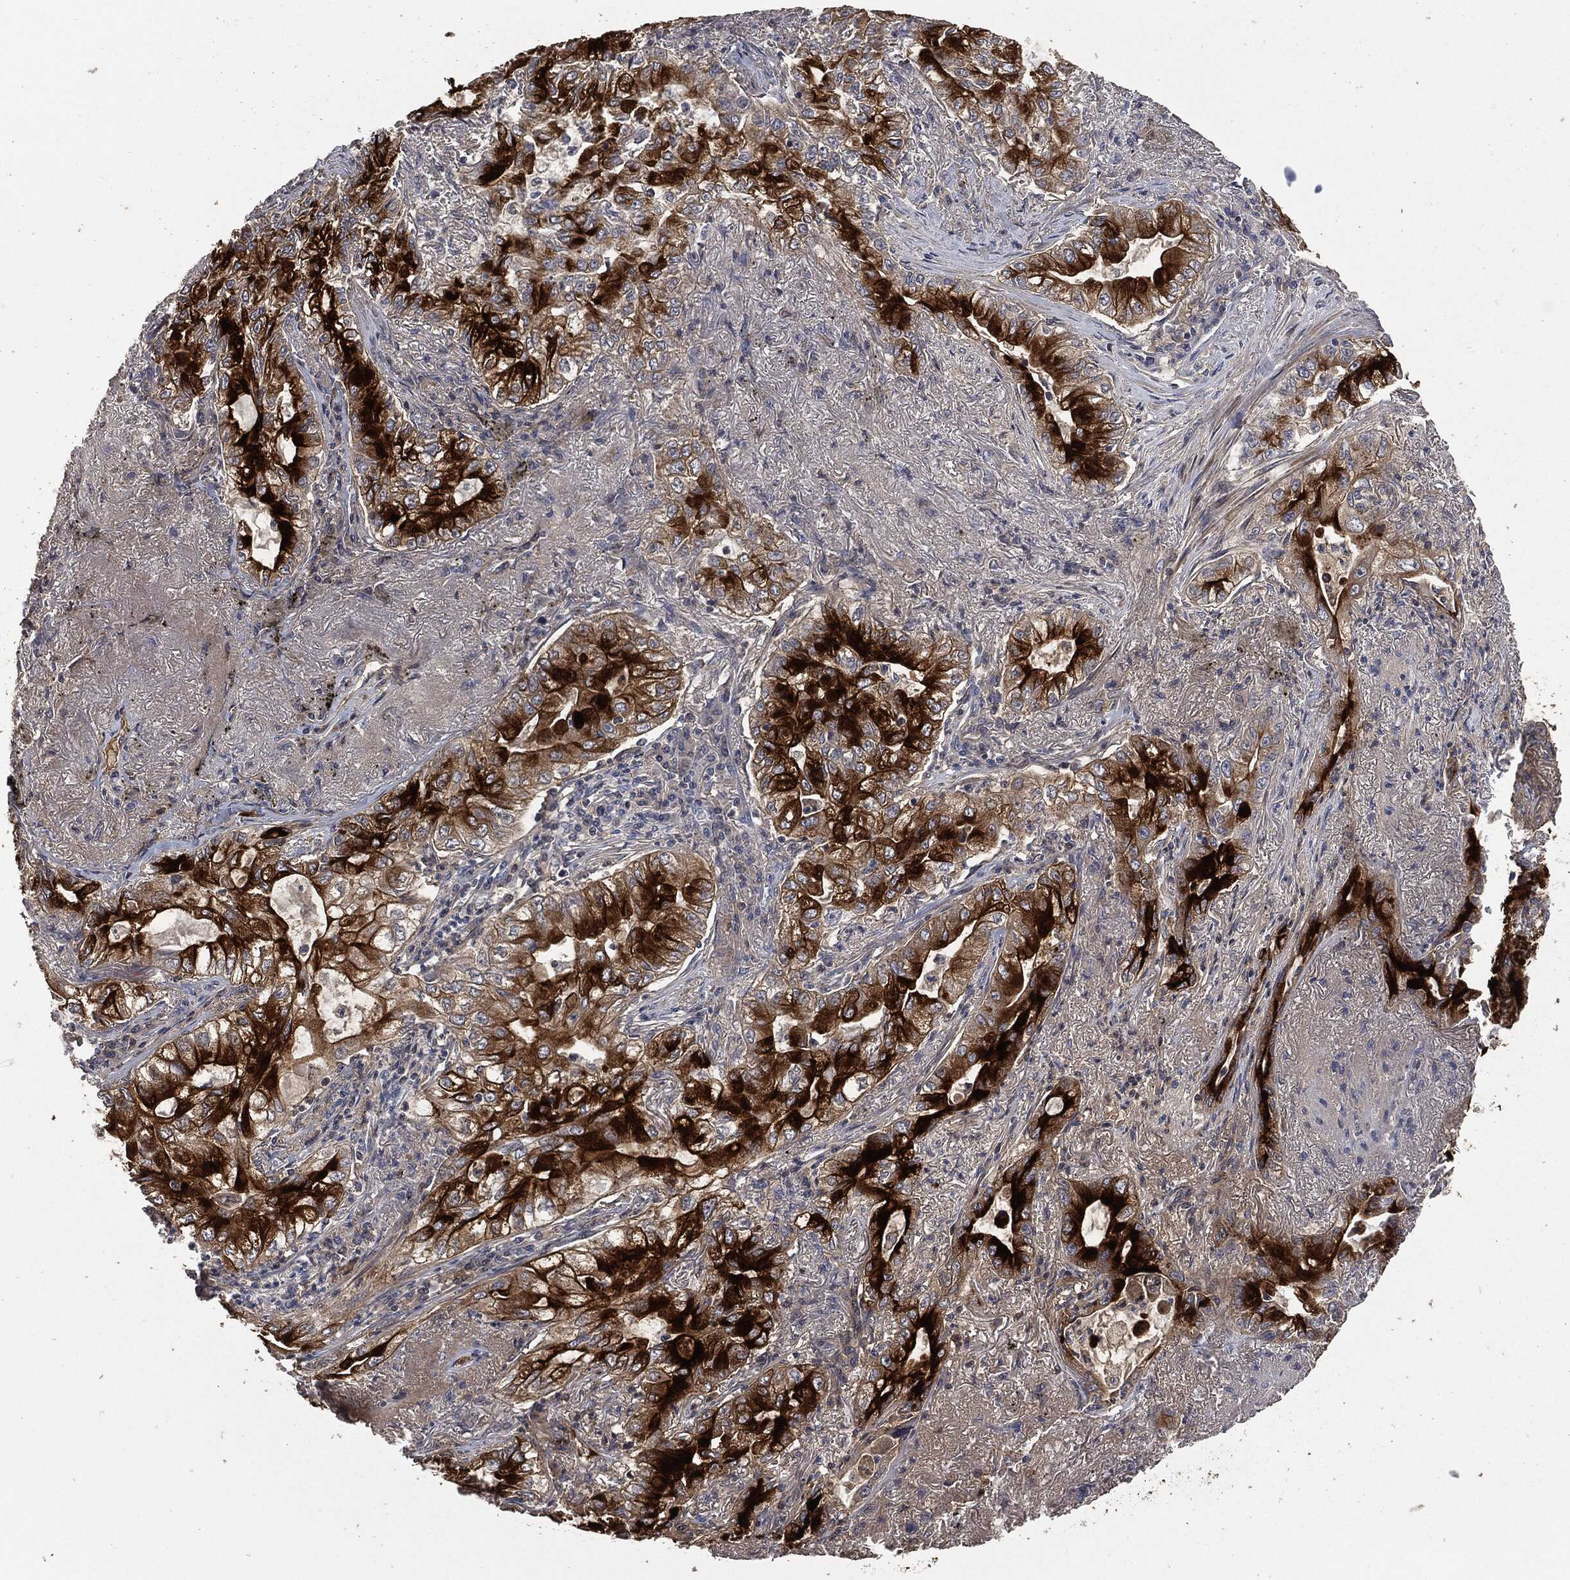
{"staining": {"intensity": "strong", "quantity": "25%-75%", "location": "cytoplasmic/membranous"}, "tissue": "lung cancer", "cell_type": "Tumor cells", "image_type": "cancer", "snomed": [{"axis": "morphology", "description": "Adenocarcinoma, NOS"}, {"axis": "topography", "description": "Lung"}], "caption": "IHC image of neoplastic tissue: human lung cancer (adenocarcinoma) stained using immunohistochemistry (IHC) demonstrates high levels of strong protein expression localized specifically in the cytoplasmic/membranous of tumor cells, appearing as a cytoplasmic/membranous brown color.", "gene": "MSLN", "patient": {"sex": "female", "age": 73}}